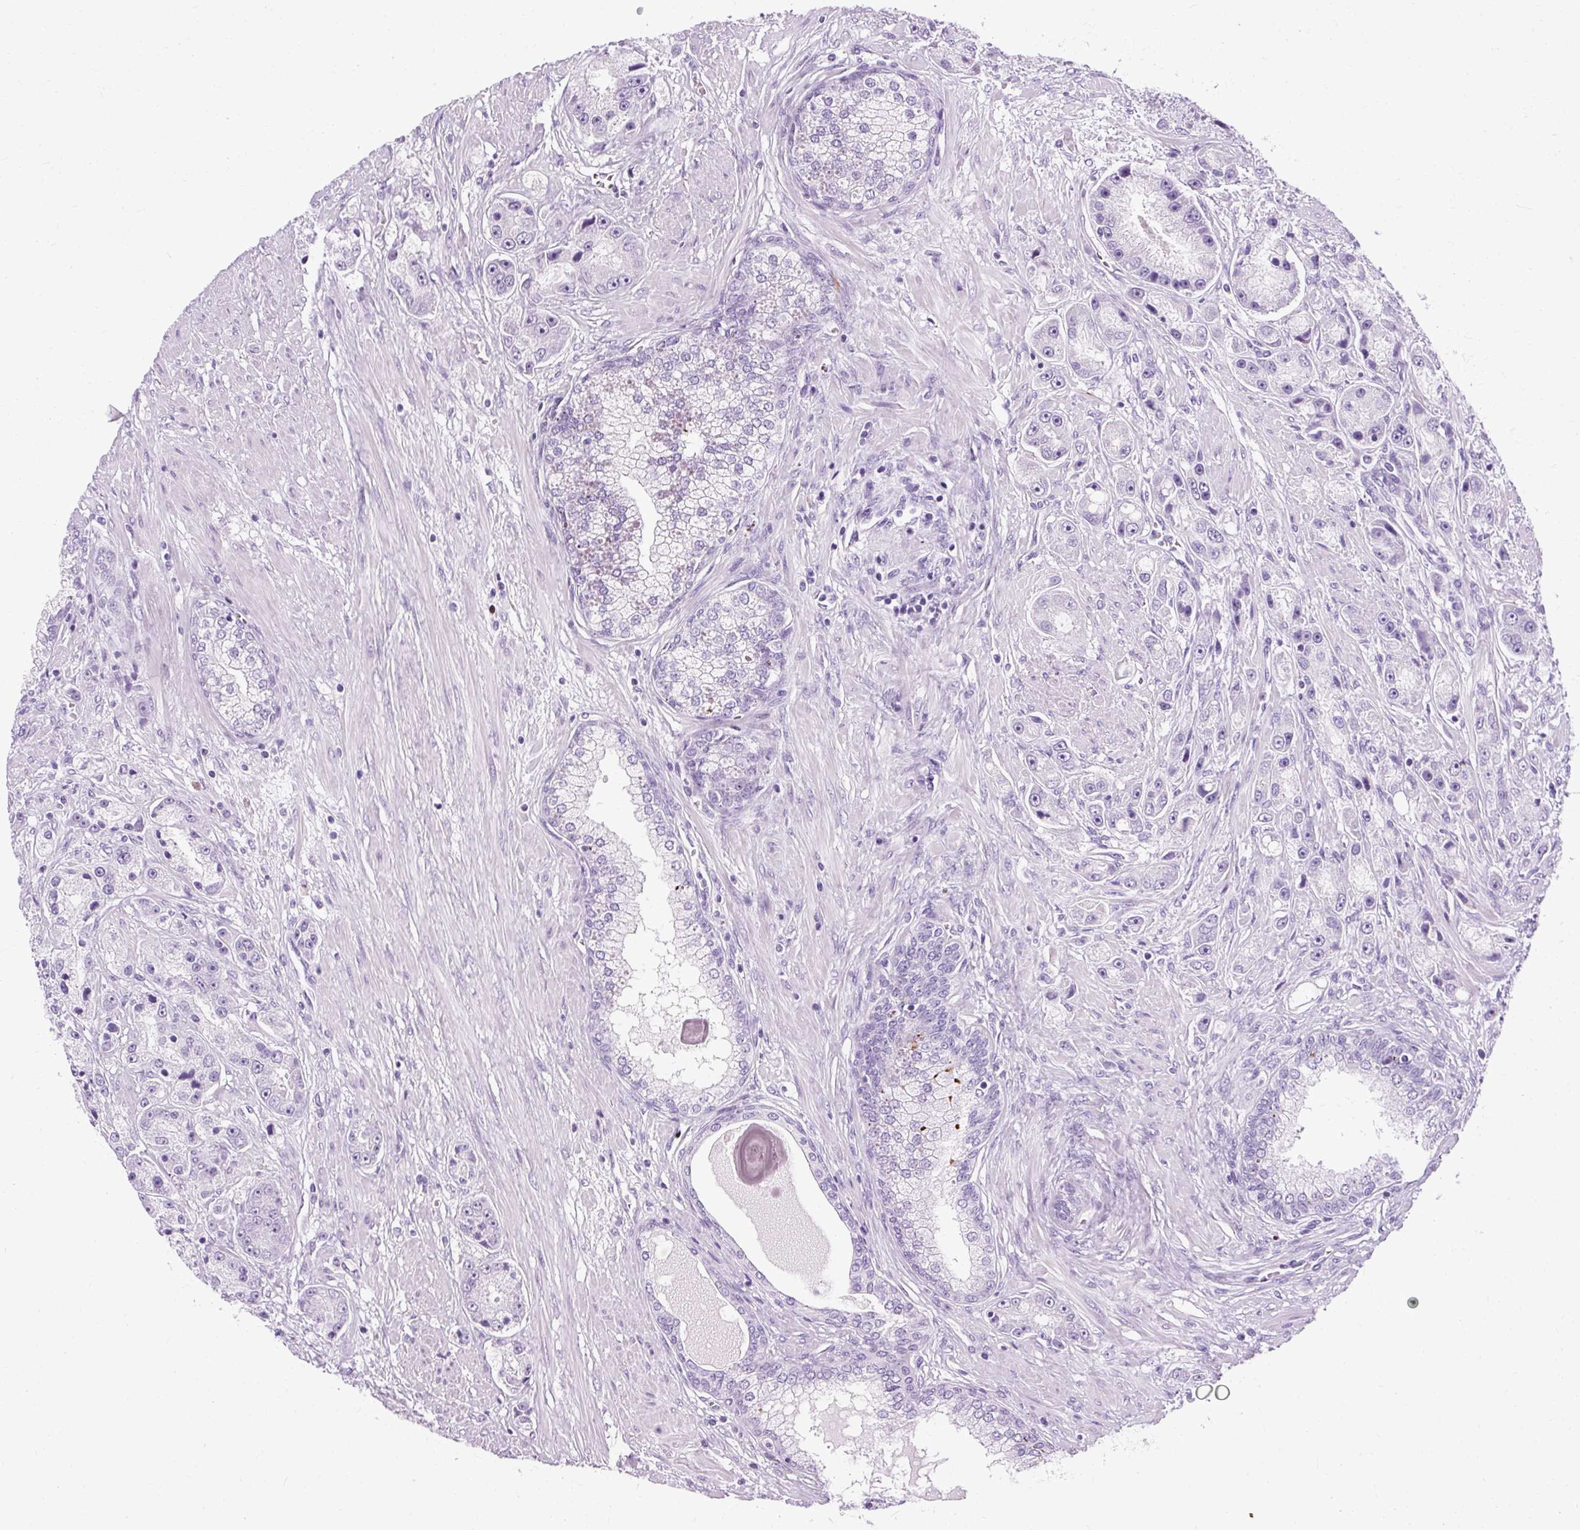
{"staining": {"intensity": "negative", "quantity": "none", "location": "none"}, "tissue": "prostate cancer", "cell_type": "Tumor cells", "image_type": "cancer", "snomed": [{"axis": "morphology", "description": "Adenocarcinoma, High grade"}, {"axis": "topography", "description": "Prostate"}], "caption": "Histopathology image shows no protein staining in tumor cells of prostate cancer tissue.", "gene": "B3GNT4", "patient": {"sex": "male", "age": 67}}